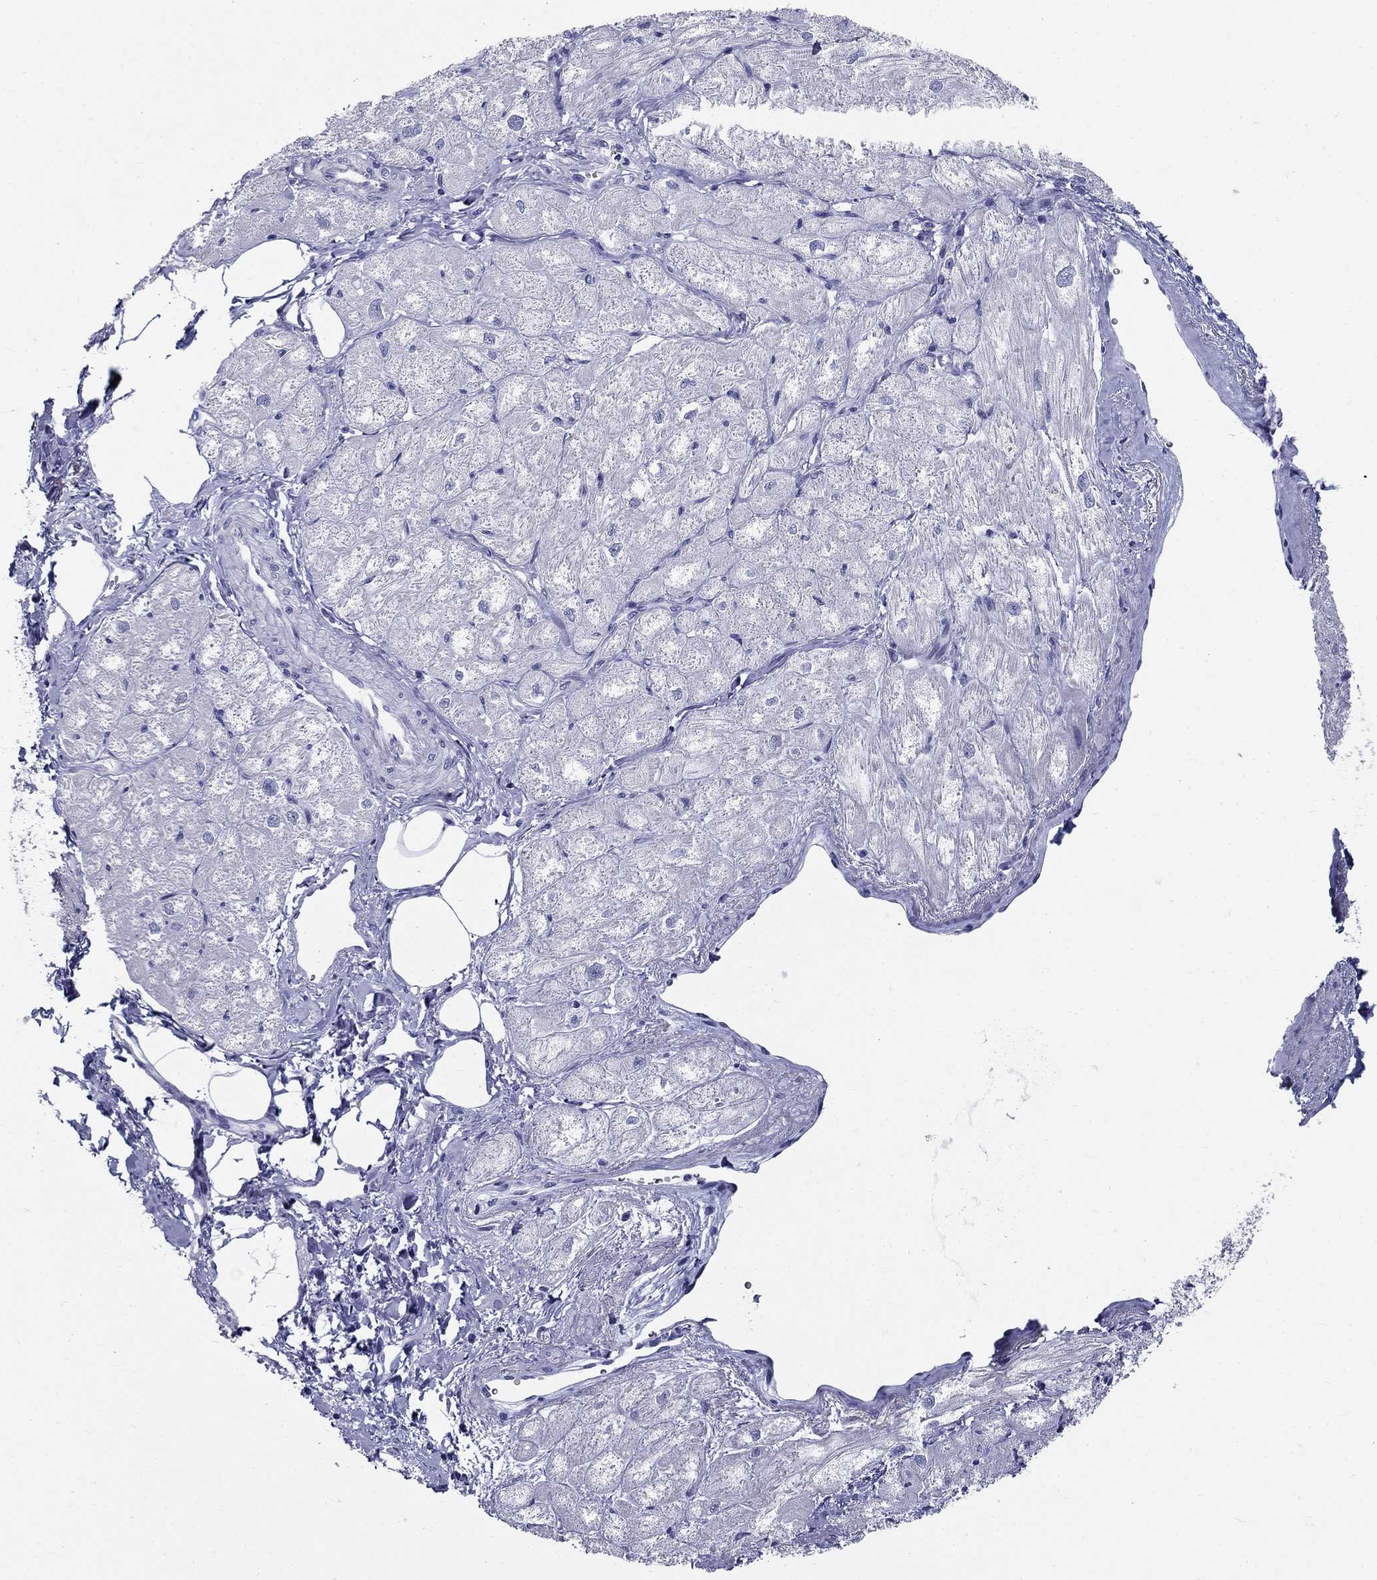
{"staining": {"intensity": "negative", "quantity": "none", "location": "none"}, "tissue": "heart muscle", "cell_type": "Cardiomyocytes", "image_type": "normal", "snomed": [{"axis": "morphology", "description": "Normal tissue, NOS"}, {"axis": "topography", "description": "Heart"}], "caption": "High power microscopy image of an immunohistochemistry histopathology image of unremarkable heart muscle, revealing no significant staining in cardiomyocytes.", "gene": "C4orf19", "patient": {"sex": "male", "age": 57}}